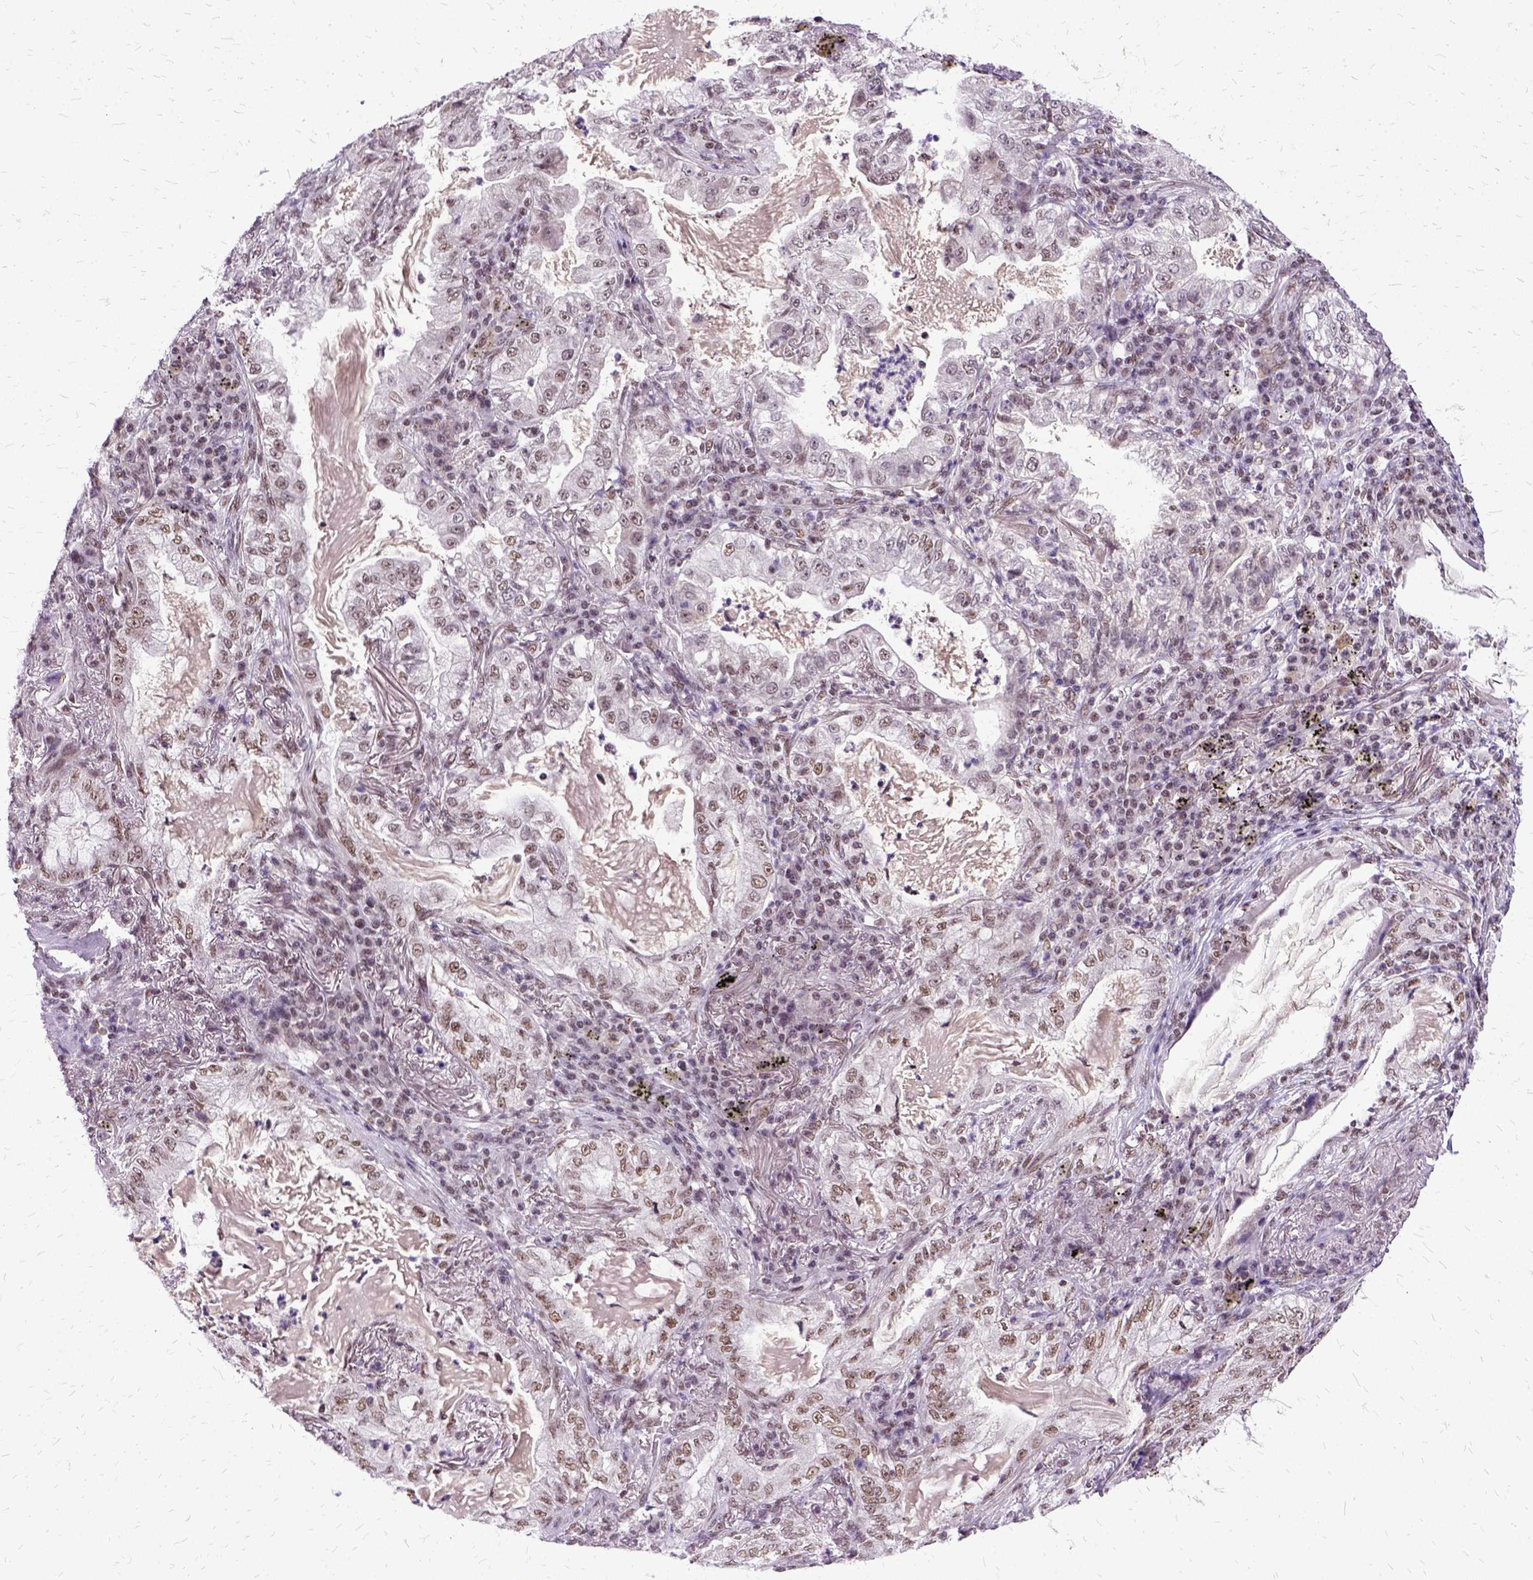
{"staining": {"intensity": "weak", "quantity": ">75%", "location": "nuclear"}, "tissue": "lung cancer", "cell_type": "Tumor cells", "image_type": "cancer", "snomed": [{"axis": "morphology", "description": "Adenocarcinoma, NOS"}, {"axis": "topography", "description": "Lung"}], "caption": "The photomicrograph exhibits immunohistochemical staining of adenocarcinoma (lung). There is weak nuclear positivity is appreciated in about >75% of tumor cells.", "gene": "SETD1A", "patient": {"sex": "female", "age": 73}}